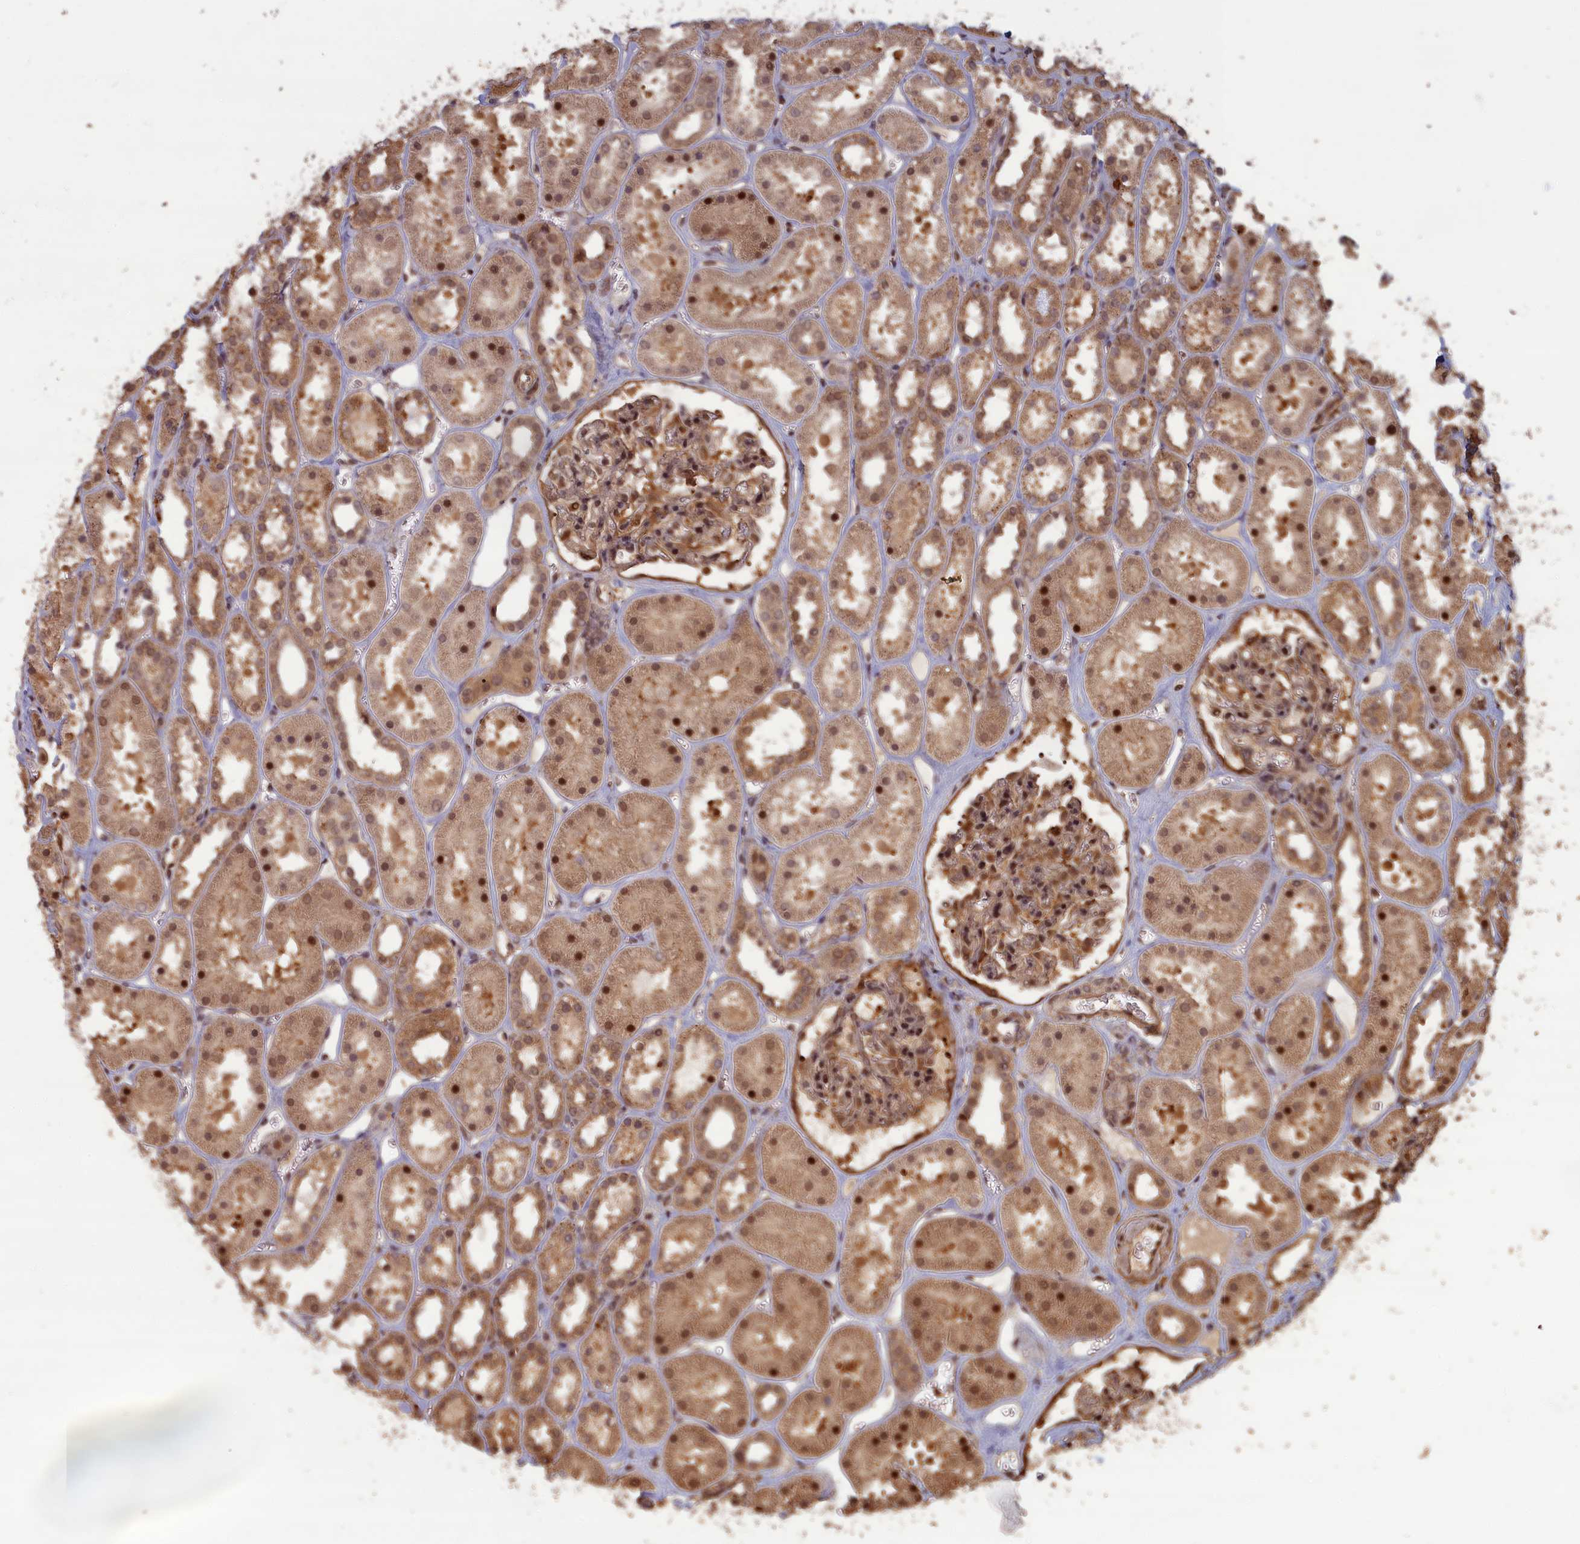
{"staining": {"intensity": "moderate", "quantity": ">75%", "location": "cytoplasmic/membranous,nuclear"}, "tissue": "kidney", "cell_type": "Cells in glomeruli", "image_type": "normal", "snomed": [{"axis": "morphology", "description": "Normal tissue, NOS"}, {"axis": "topography", "description": "Kidney"}], "caption": "High-power microscopy captured an immunohistochemistry photomicrograph of normal kidney, revealing moderate cytoplasmic/membranous,nuclear staining in approximately >75% of cells in glomeruli. (brown staining indicates protein expression, while blue staining denotes nuclei).", "gene": "HIF3A", "patient": {"sex": "female", "age": 41}}